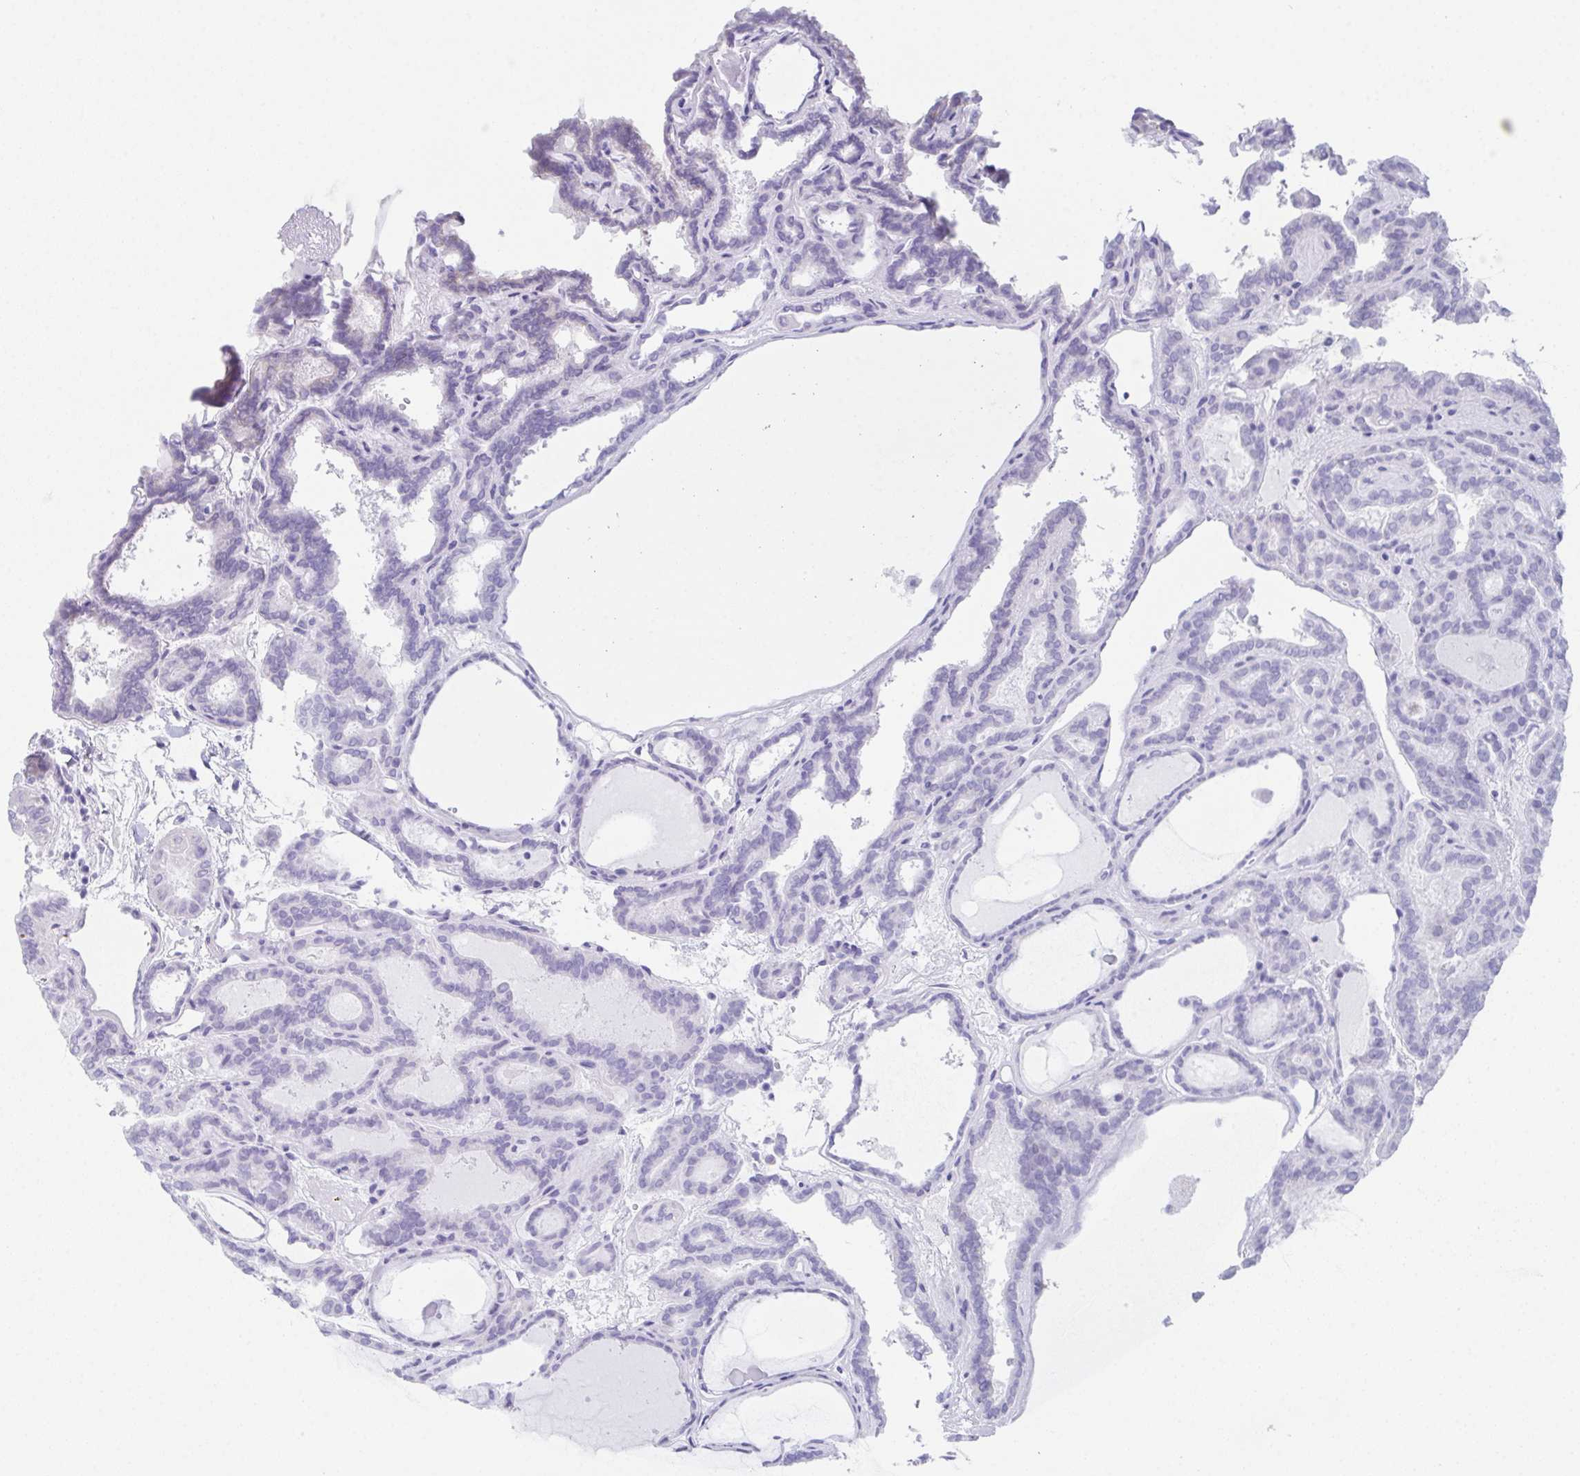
{"staining": {"intensity": "negative", "quantity": "none", "location": "none"}, "tissue": "thyroid cancer", "cell_type": "Tumor cells", "image_type": "cancer", "snomed": [{"axis": "morphology", "description": "Papillary adenocarcinoma, NOS"}, {"axis": "topography", "description": "Thyroid gland"}], "caption": "A photomicrograph of thyroid cancer (papillary adenocarcinoma) stained for a protein exhibits no brown staining in tumor cells. Nuclei are stained in blue.", "gene": "TEX19", "patient": {"sex": "female", "age": 46}}